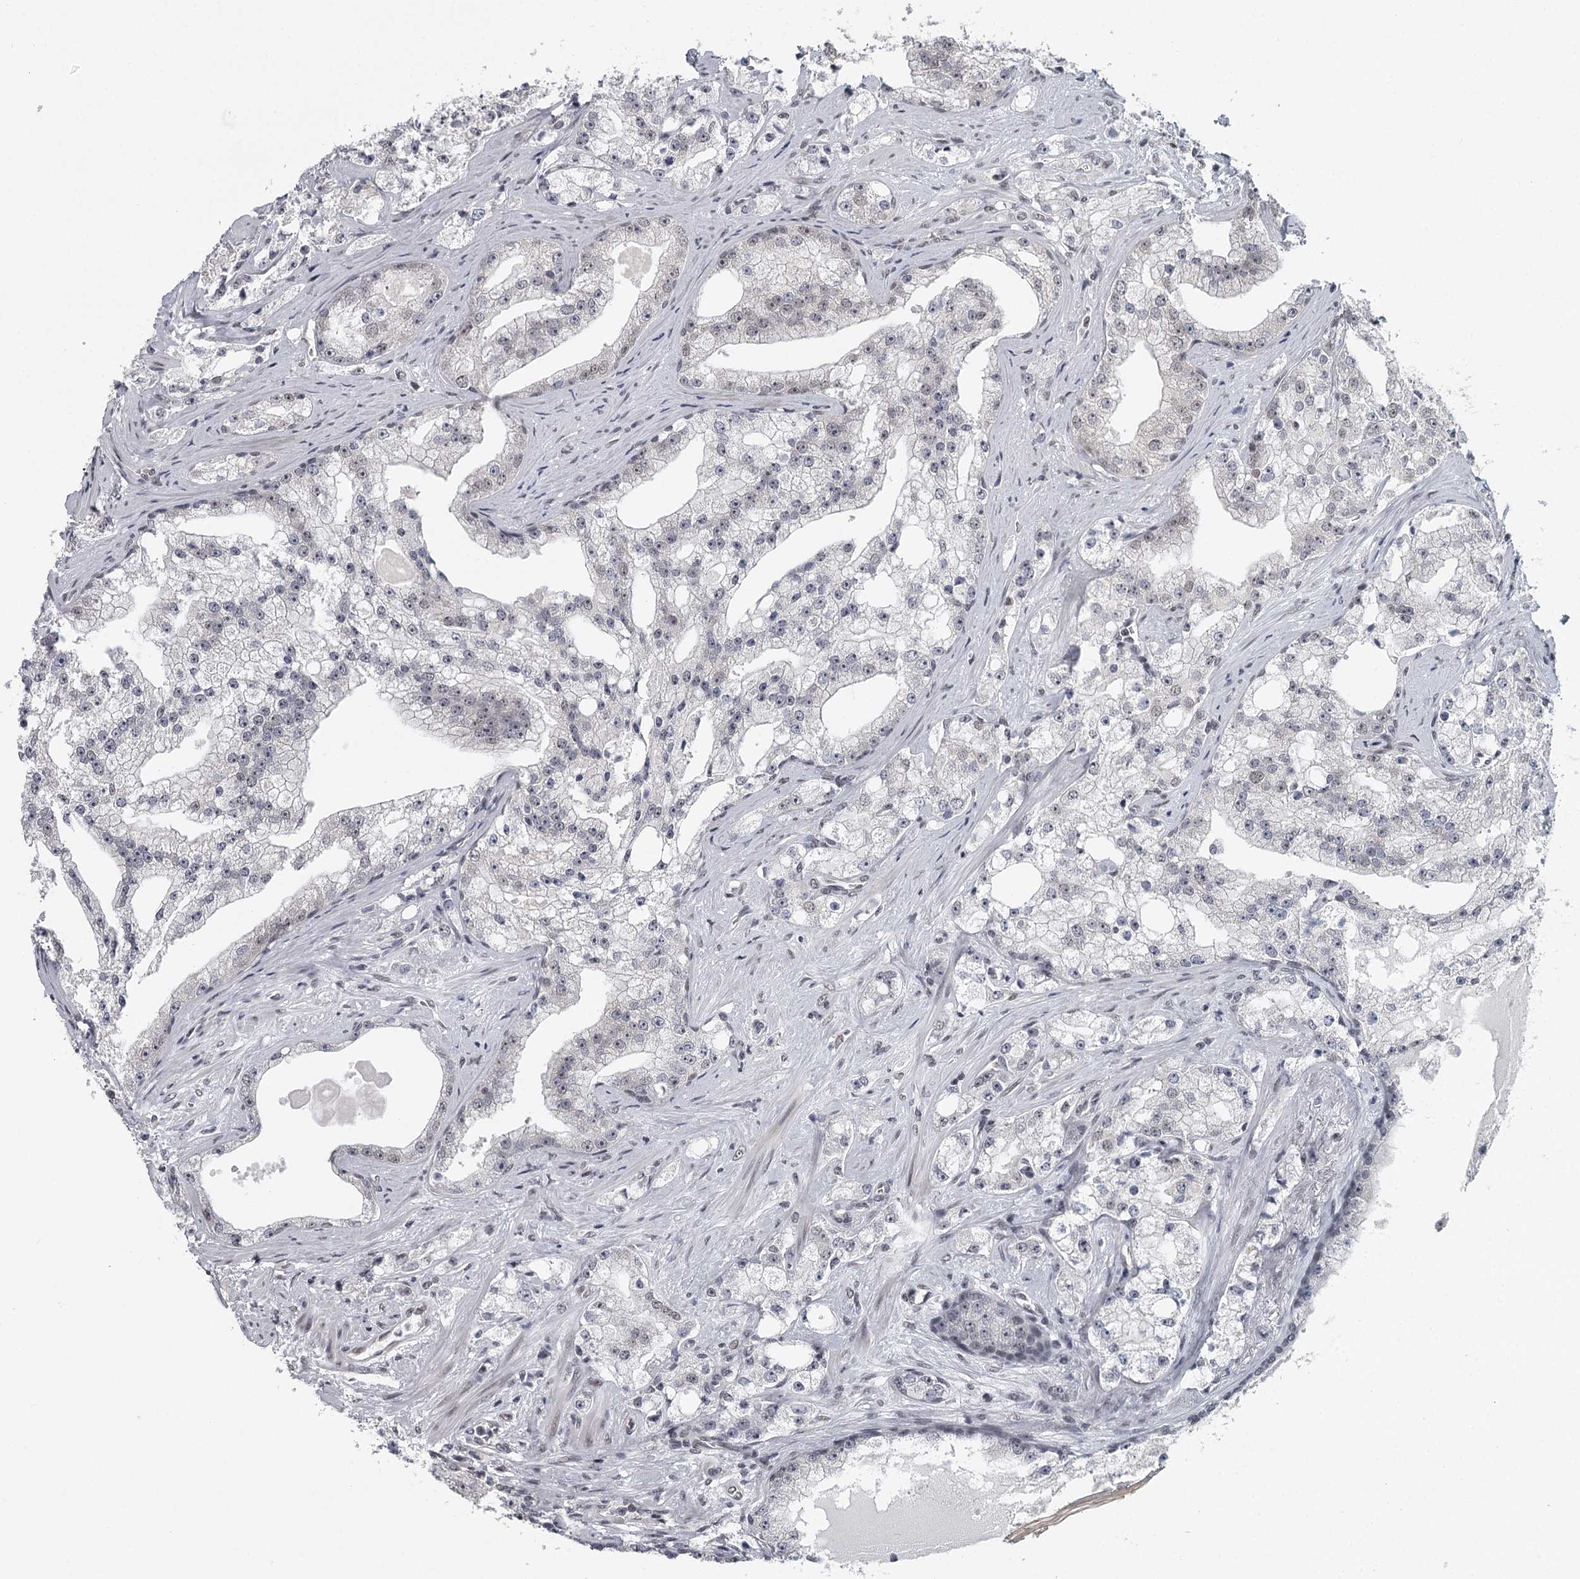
{"staining": {"intensity": "weak", "quantity": "<25%", "location": "nuclear"}, "tissue": "prostate cancer", "cell_type": "Tumor cells", "image_type": "cancer", "snomed": [{"axis": "morphology", "description": "Adenocarcinoma, High grade"}, {"axis": "topography", "description": "Prostate"}], "caption": "Prostate high-grade adenocarcinoma was stained to show a protein in brown. There is no significant expression in tumor cells.", "gene": "FAM13C", "patient": {"sex": "male", "age": 64}}